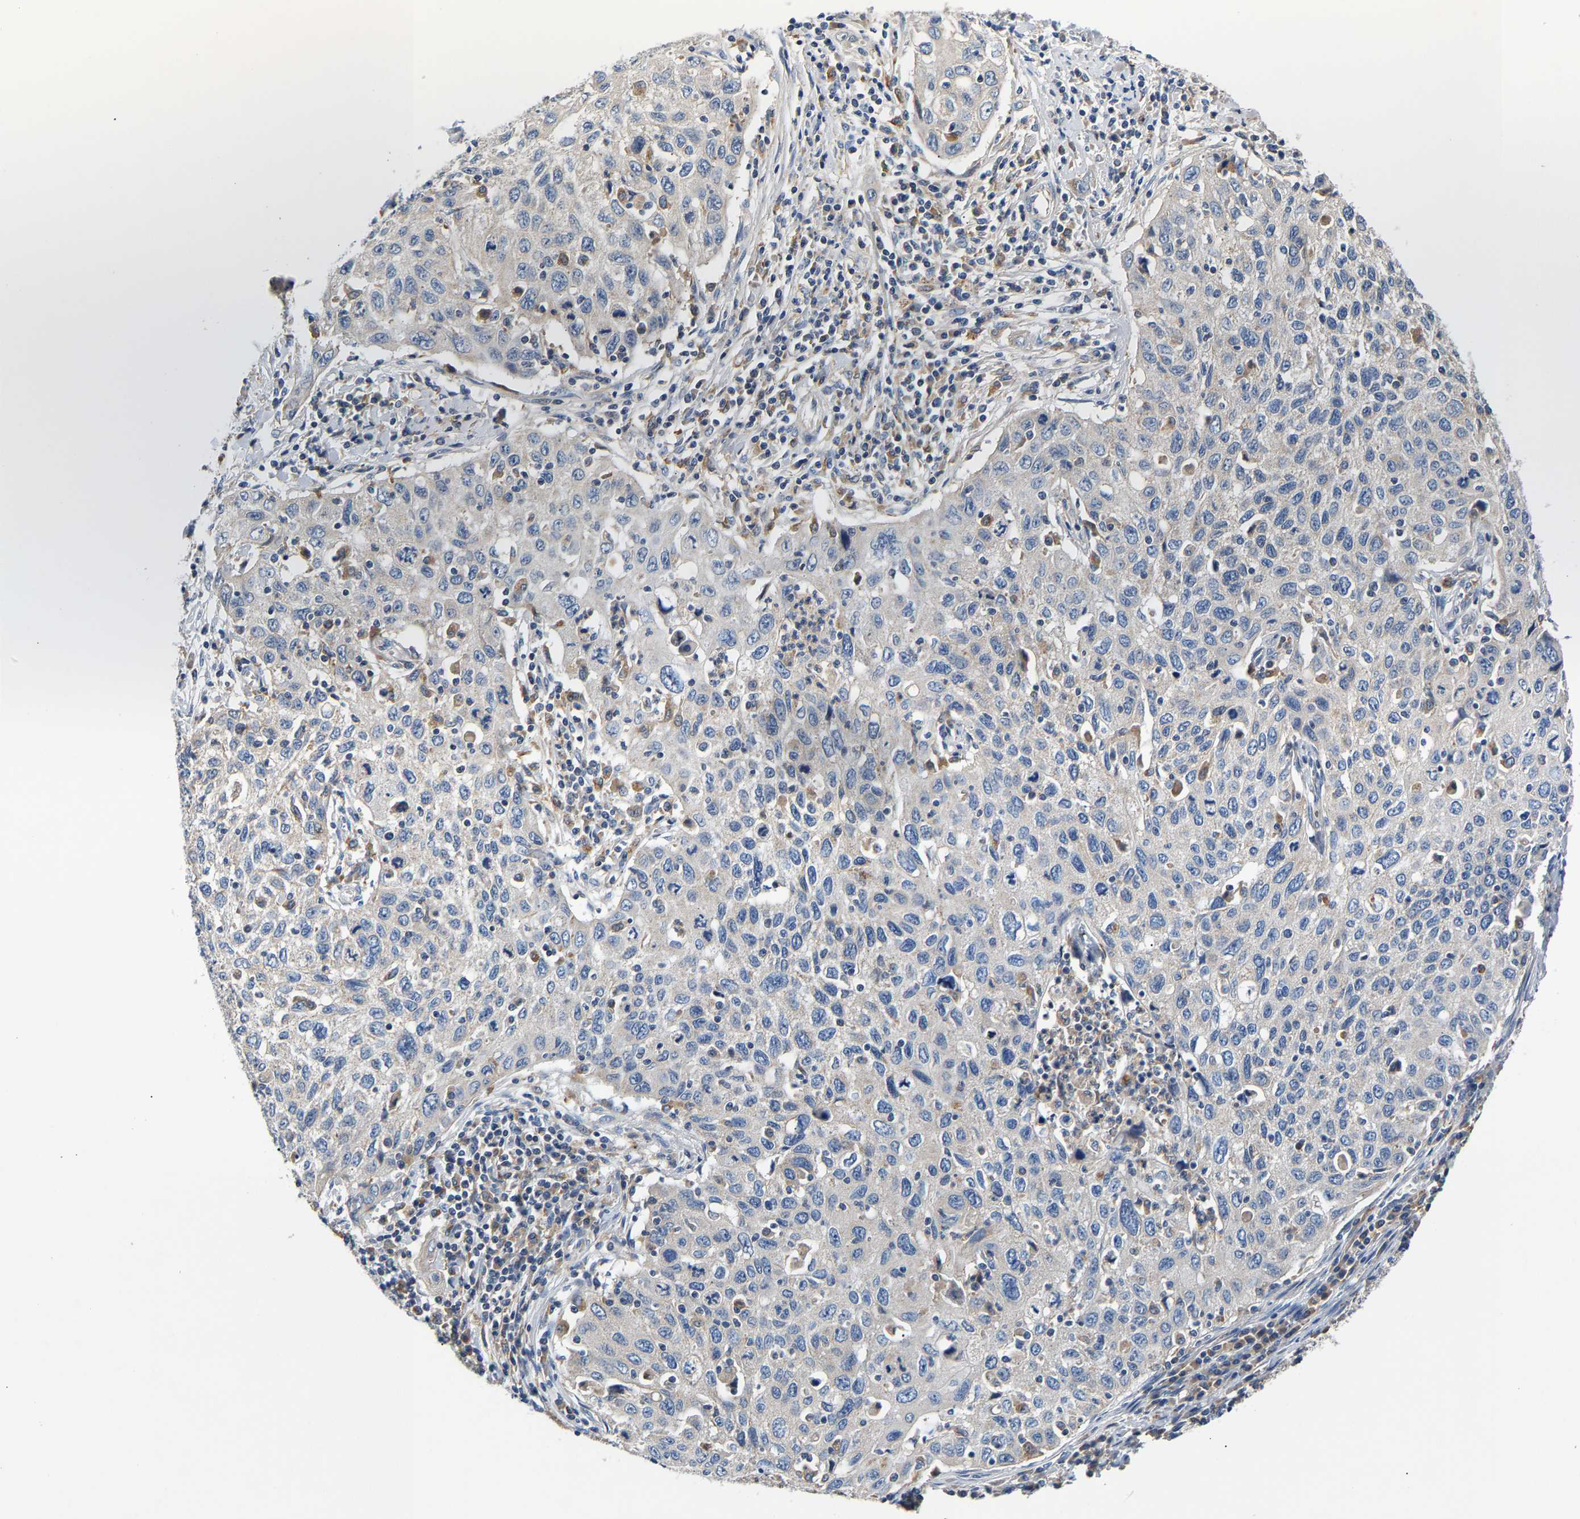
{"staining": {"intensity": "negative", "quantity": "none", "location": "none"}, "tissue": "cervical cancer", "cell_type": "Tumor cells", "image_type": "cancer", "snomed": [{"axis": "morphology", "description": "Squamous cell carcinoma, NOS"}, {"axis": "topography", "description": "Cervix"}], "caption": "Human cervical cancer stained for a protein using immunohistochemistry exhibits no positivity in tumor cells.", "gene": "CCDC171", "patient": {"sex": "female", "age": 53}}